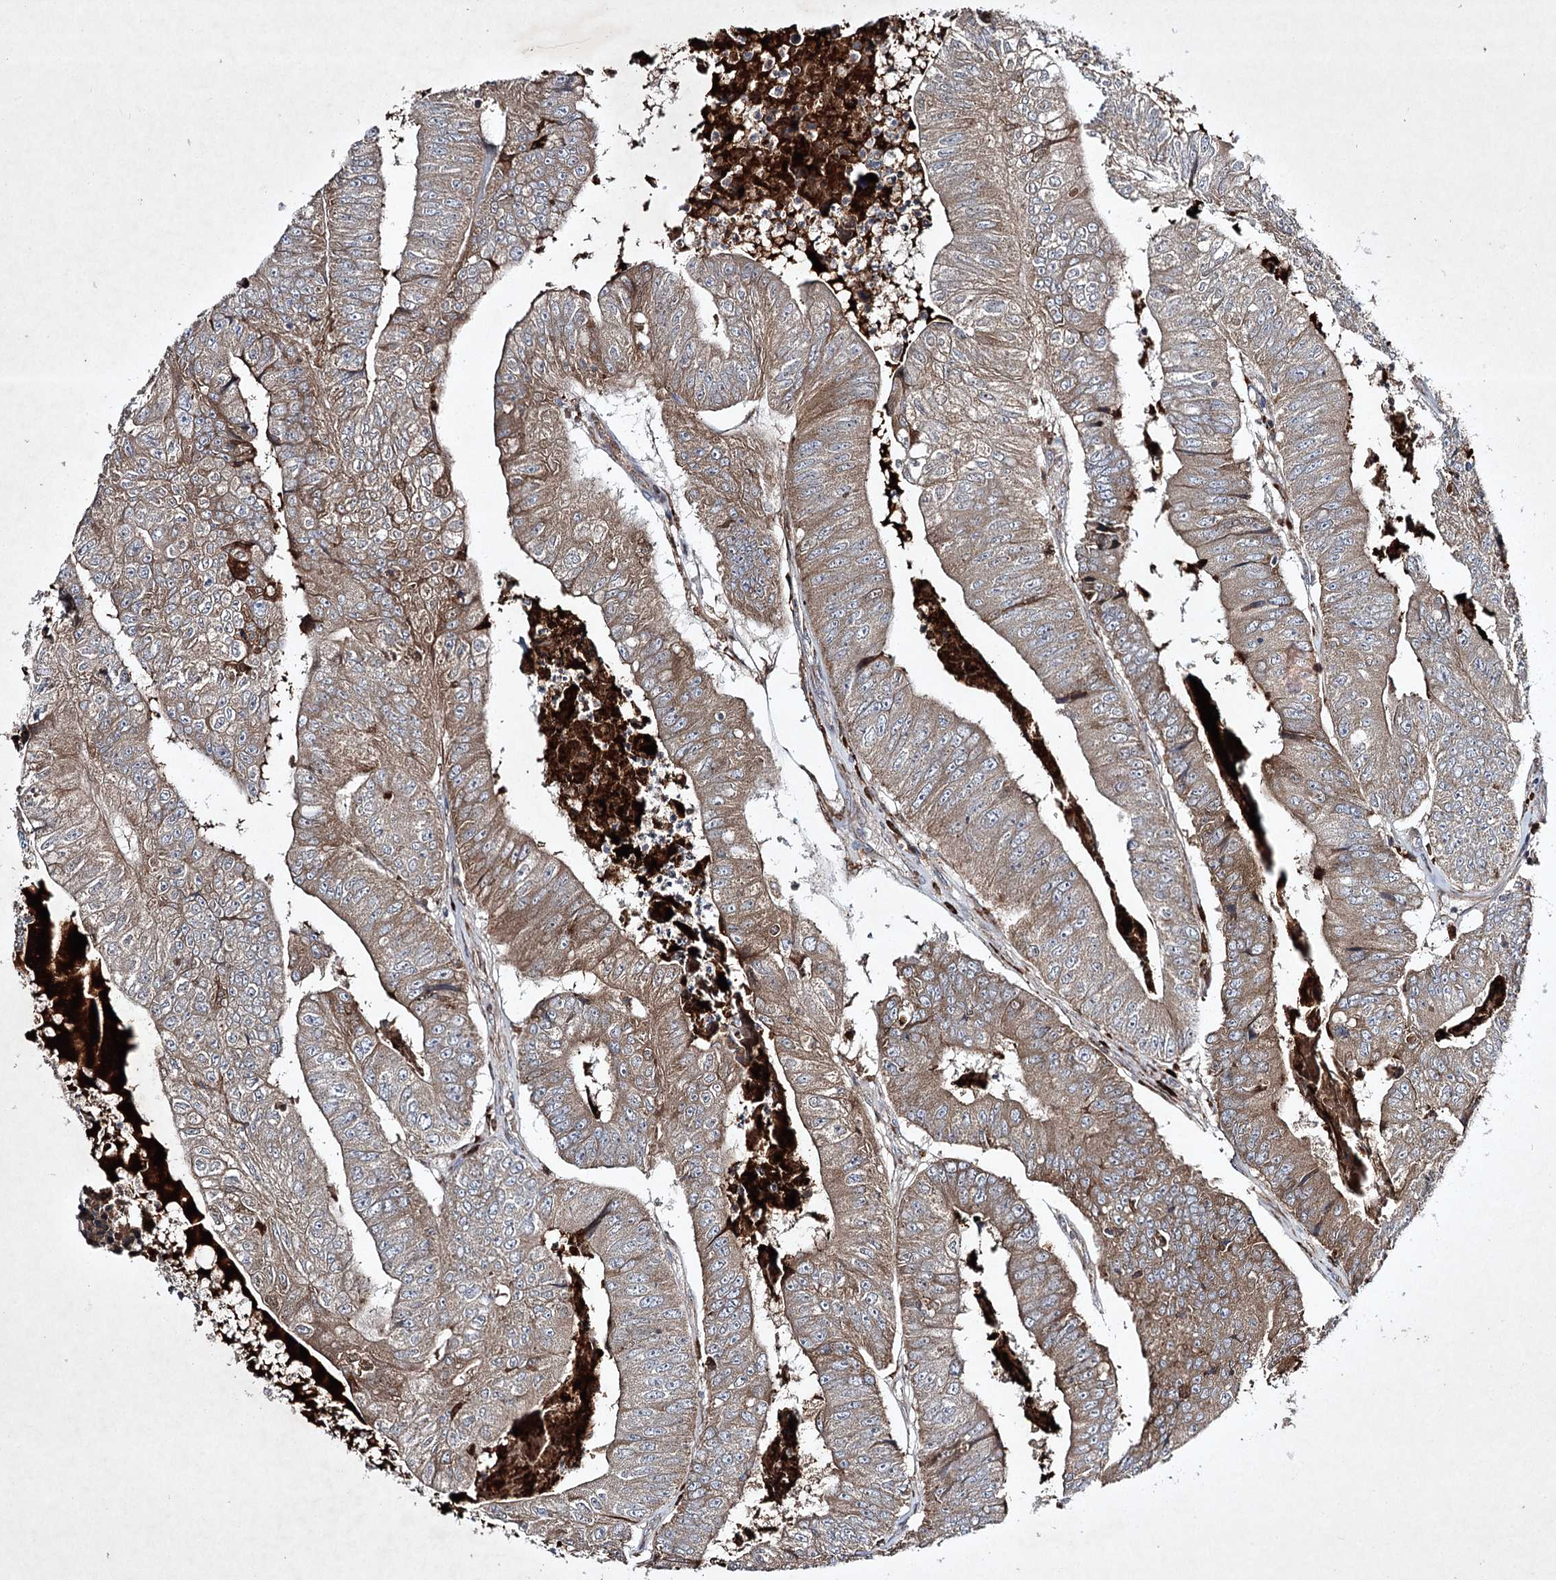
{"staining": {"intensity": "moderate", "quantity": "25%-75%", "location": "cytoplasmic/membranous"}, "tissue": "colorectal cancer", "cell_type": "Tumor cells", "image_type": "cancer", "snomed": [{"axis": "morphology", "description": "Adenocarcinoma, NOS"}, {"axis": "topography", "description": "Colon"}], "caption": "About 25%-75% of tumor cells in human colorectal cancer (adenocarcinoma) reveal moderate cytoplasmic/membranous protein staining as visualized by brown immunohistochemical staining.", "gene": "ALG9", "patient": {"sex": "female", "age": 67}}